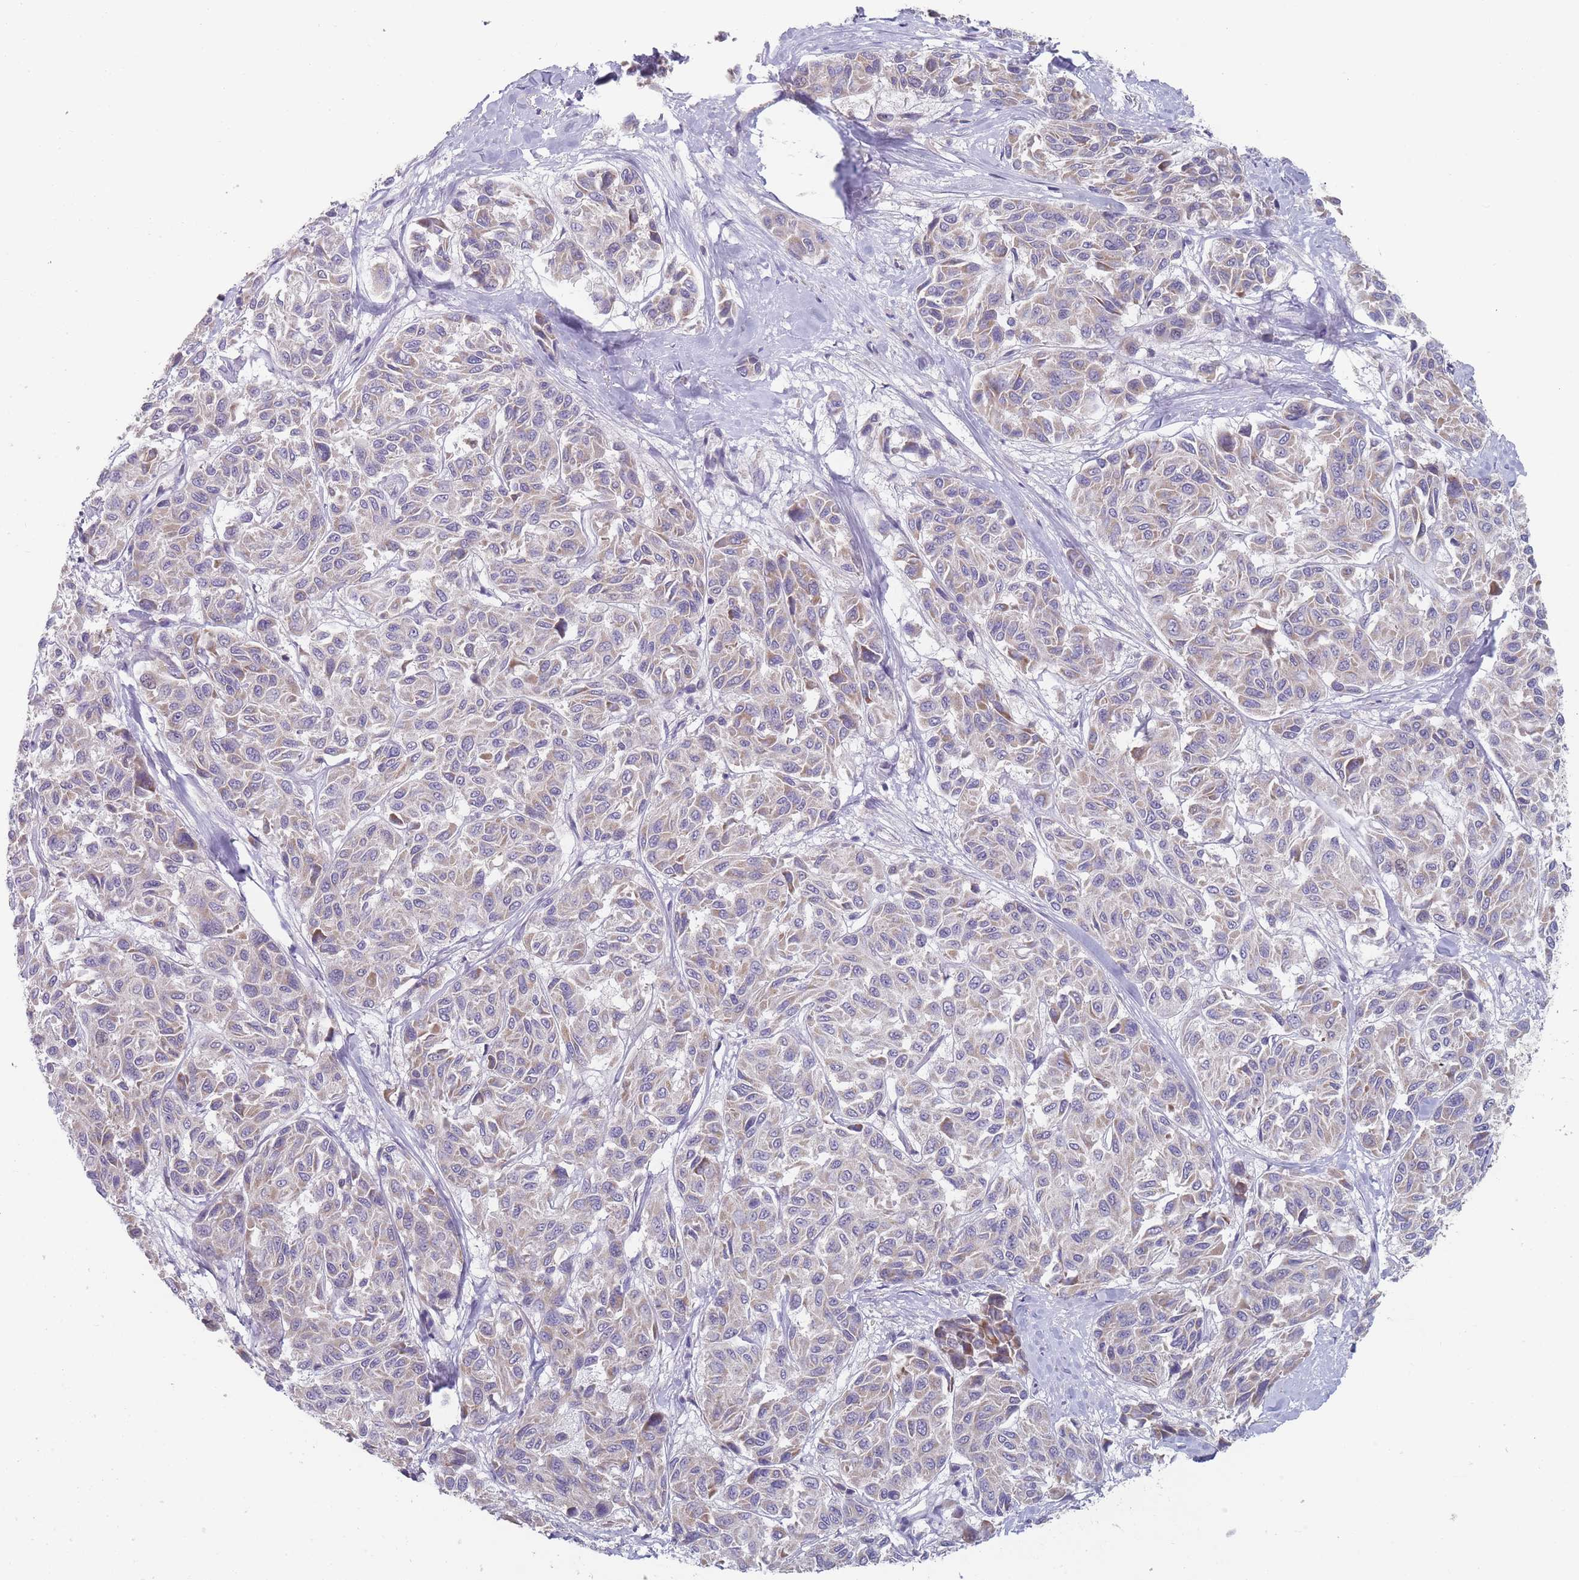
{"staining": {"intensity": "weak", "quantity": "25%-75%", "location": "cytoplasmic/membranous"}, "tissue": "melanoma", "cell_type": "Tumor cells", "image_type": "cancer", "snomed": [{"axis": "morphology", "description": "Malignant melanoma, NOS"}, {"axis": "topography", "description": "Skin"}], "caption": "Weak cytoplasmic/membranous staining for a protein is seen in approximately 25%-75% of tumor cells of malignant melanoma using IHC.", "gene": "PEX7", "patient": {"sex": "female", "age": 66}}